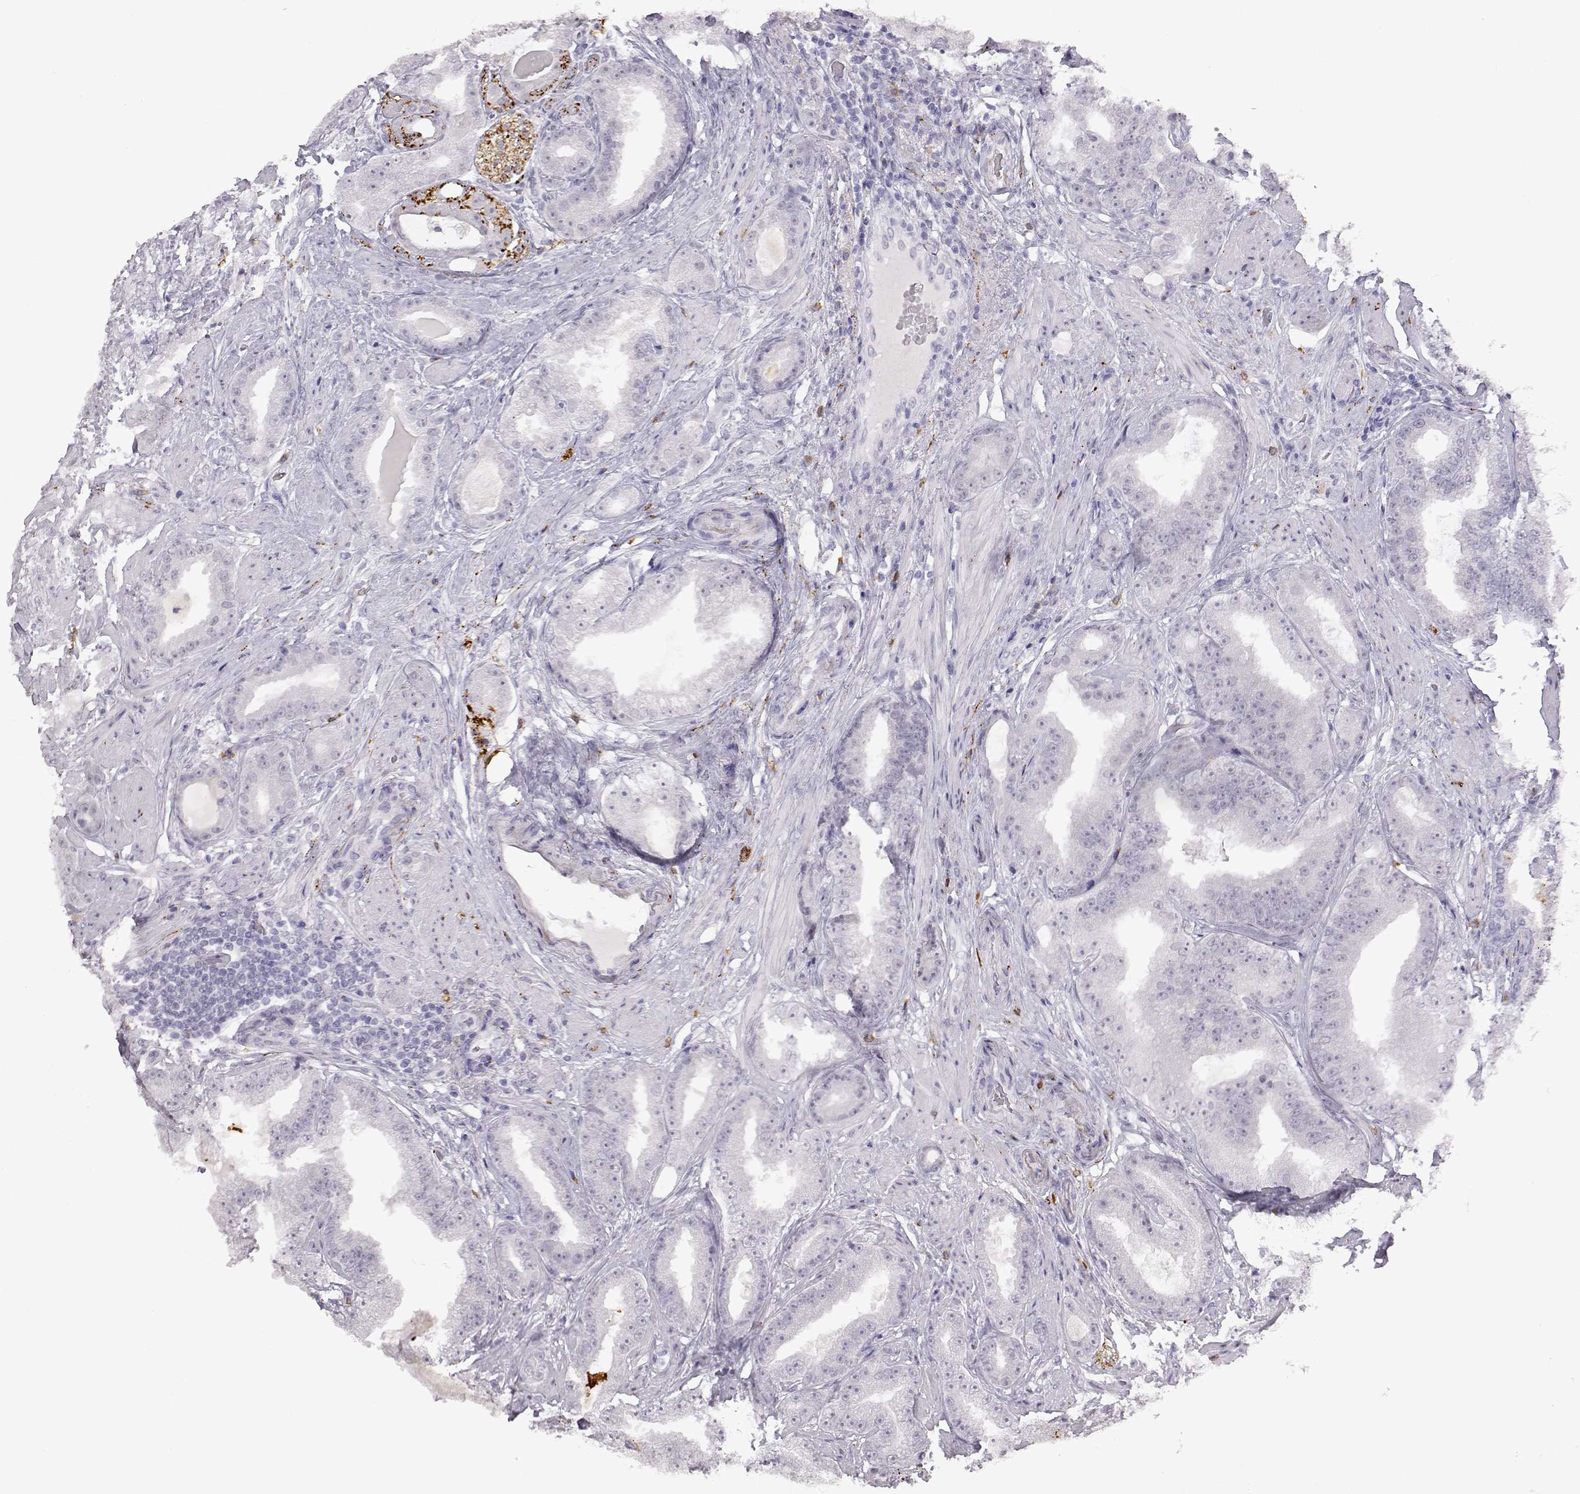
{"staining": {"intensity": "negative", "quantity": "none", "location": "none"}, "tissue": "prostate cancer", "cell_type": "Tumor cells", "image_type": "cancer", "snomed": [{"axis": "morphology", "description": "Adenocarcinoma, Low grade"}, {"axis": "topography", "description": "Prostate"}], "caption": "DAB (3,3'-diaminobenzidine) immunohistochemical staining of human prostate cancer demonstrates no significant positivity in tumor cells. The staining is performed using DAB (3,3'-diaminobenzidine) brown chromogen with nuclei counter-stained in using hematoxylin.", "gene": "VGF", "patient": {"sex": "male", "age": 60}}